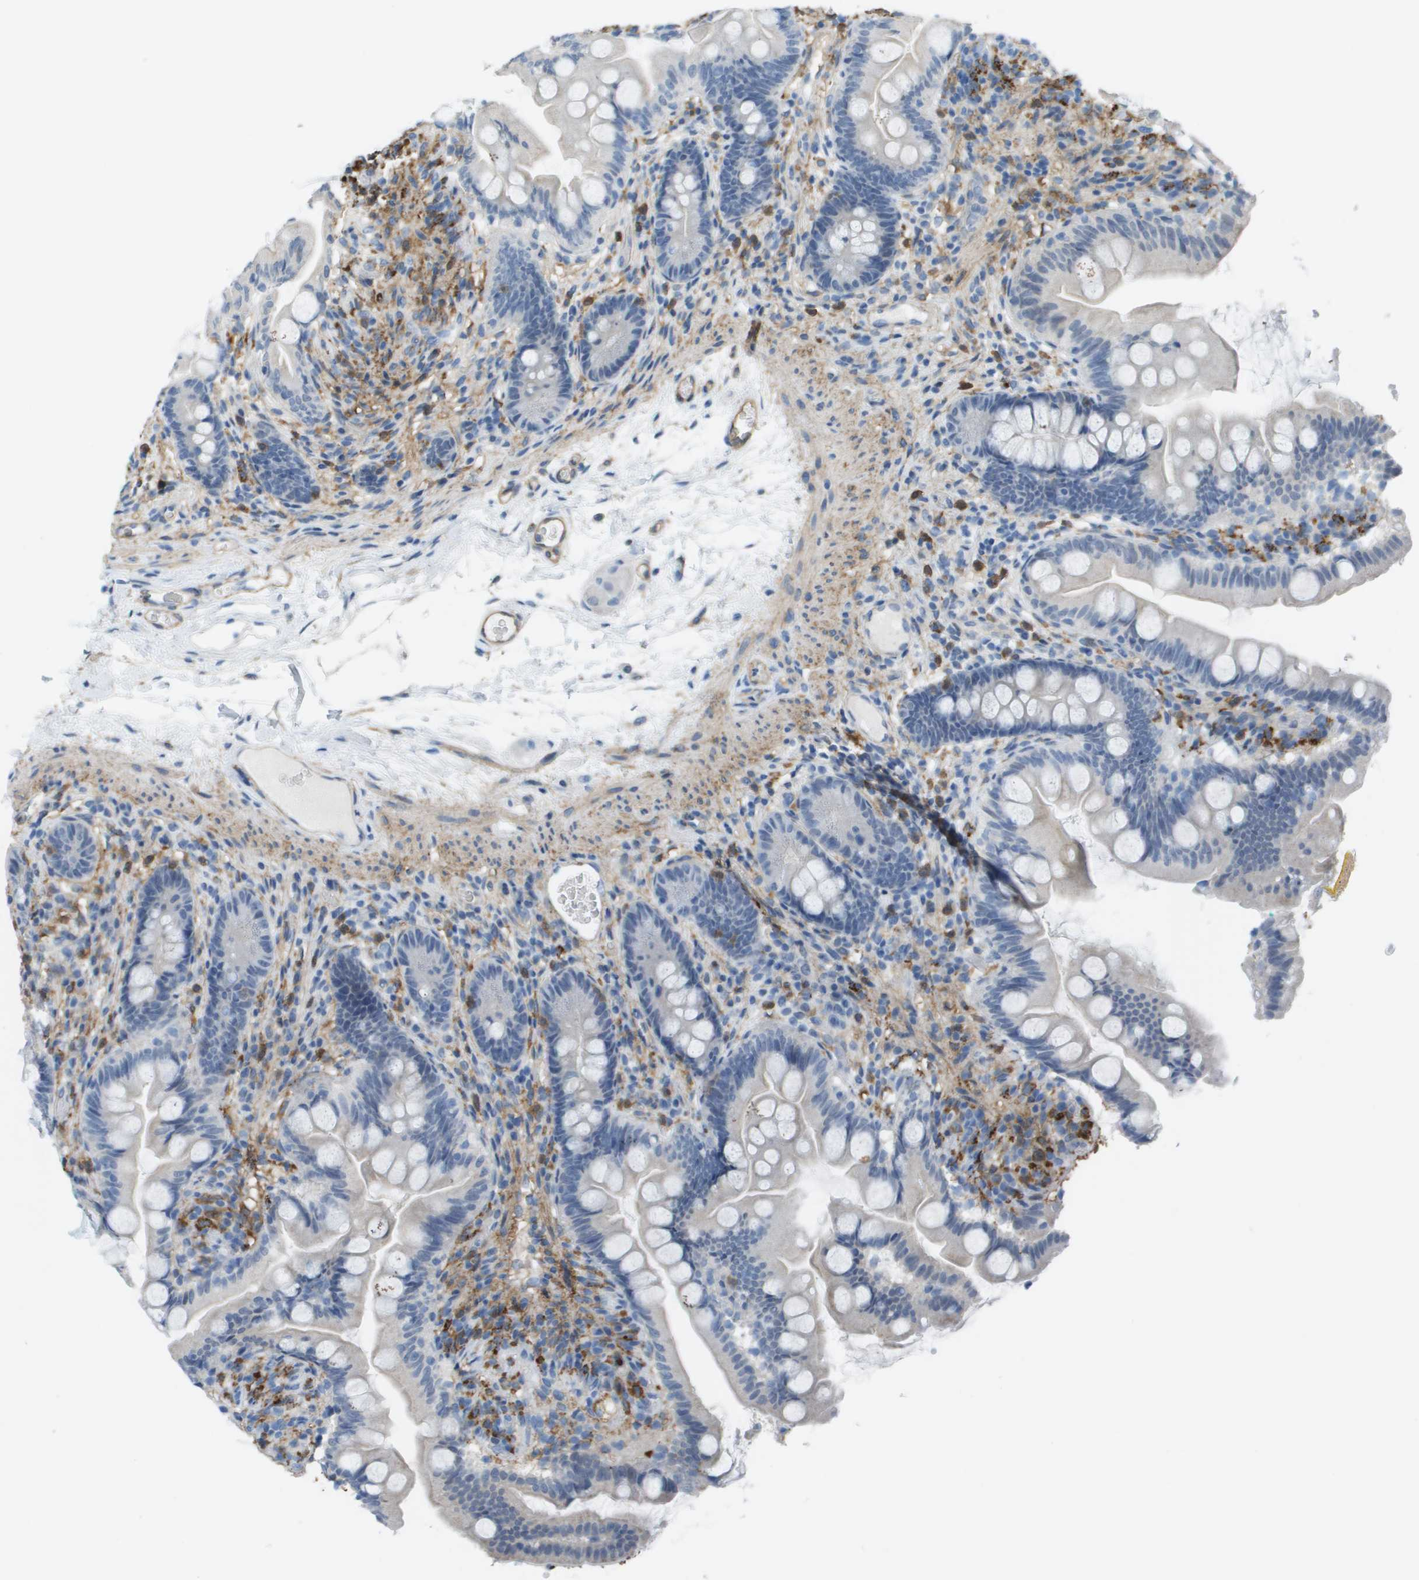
{"staining": {"intensity": "negative", "quantity": "none", "location": "none"}, "tissue": "small intestine", "cell_type": "Glandular cells", "image_type": "normal", "snomed": [{"axis": "morphology", "description": "Normal tissue, NOS"}, {"axis": "topography", "description": "Small intestine"}], "caption": "DAB immunohistochemical staining of unremarkable small intestine shows no significant positivity in glandular cells. (Immunohistochemistry, brightfield microscopy, high magnification).", "gene": "ZBTB43", "patient": {"sex": "female", "age": 56}}